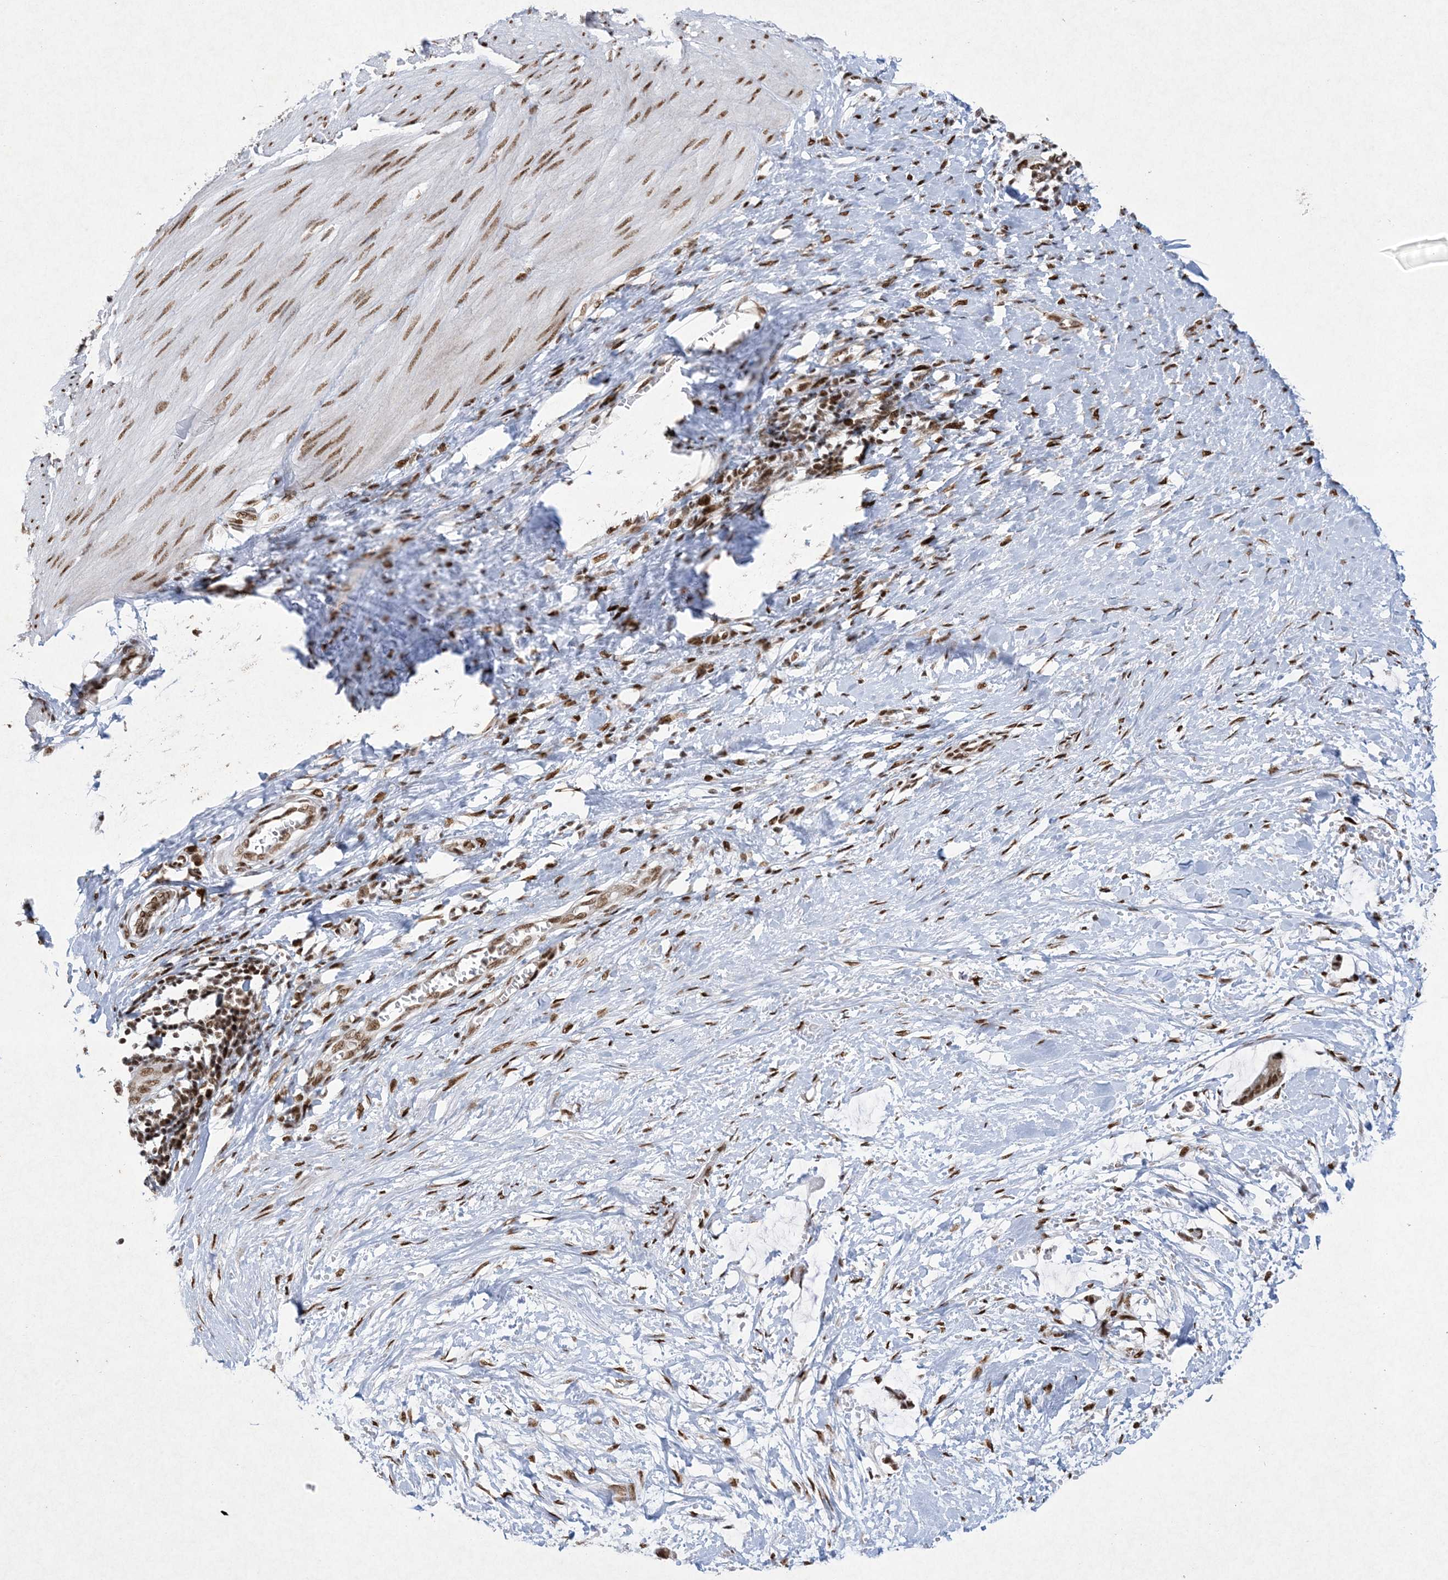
{"staining": {"intensity": "strong", "quantity": ">75%", "location": "nuclear"}, "tissue": "smooth muscle", "cell_type": "Smooth muscle cells", "image_type": "normal", "snomed": [{"axis": "morphology", "description": "Normal tissue, NOS"}, {"axis": "morphology", "description": "Adenocarcinoma, NOS"}, {"axis": "topography", "description": "Colon"}, {"axis": "topography", "description": "Peripheral nerve tissue"}], "caption": "Strong nuclear positivity for a protein is identified in about >75% of smooth muscle cells of benign smooth muscle using immunohistochemistry.", "gene": "PKNOX2", "patient": {"sex": "male", "age": 14}}